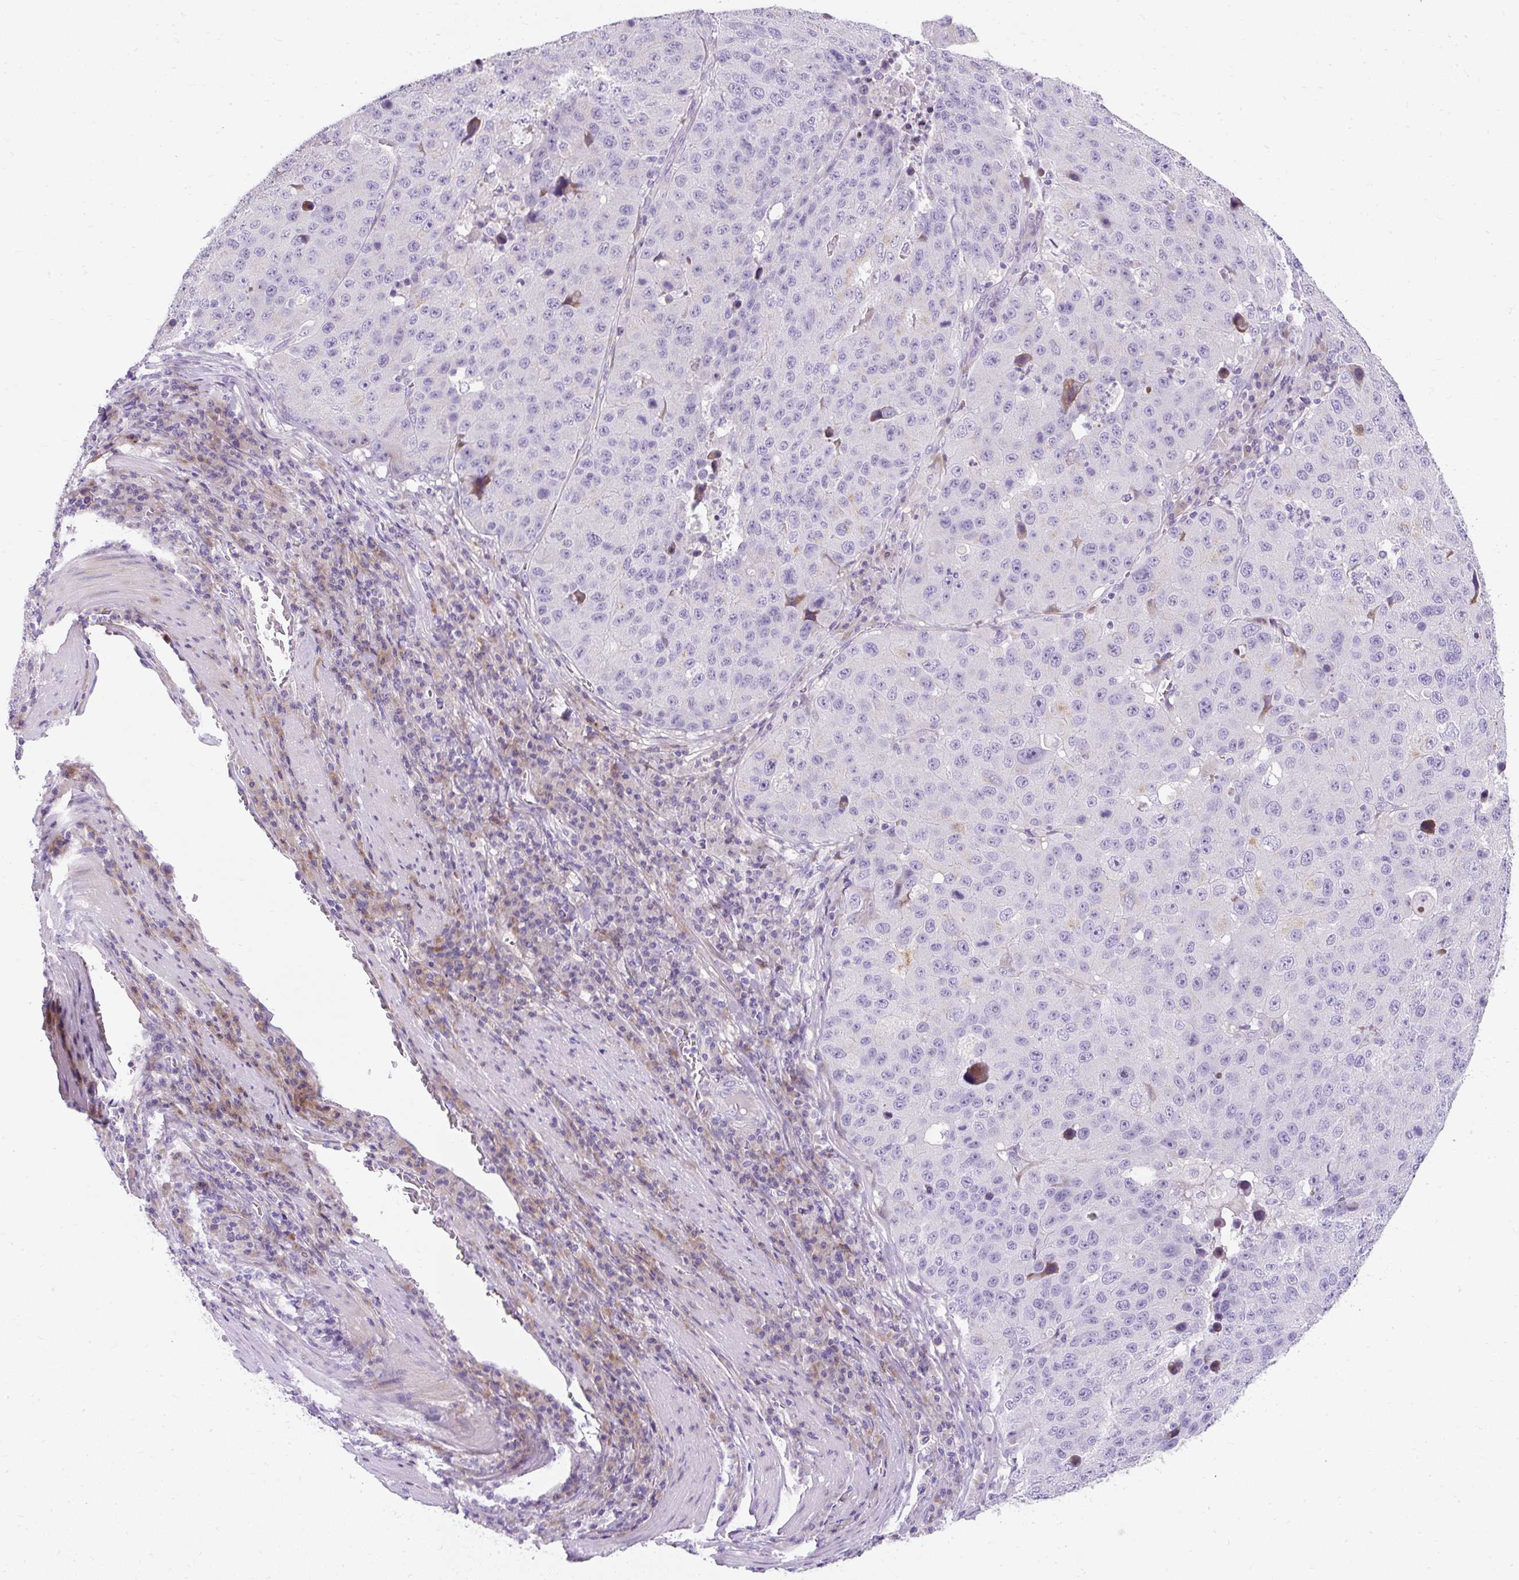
{"staining": {"intensity": "negative", "quantity": "none", "location": "none"}, "tissue": "stomach cancer", "cell_type": "Tumor cells", "image_type": "cancer", "snomed": [{"axis": "morphology", "description": "Adenocarcinoma, NOS"}, {"axis": "topography", "description": "Stomach"}], "caption": "Tumor cells are negative for protein expression in human adenocarcinoma (stomach).", "gene": "DTX4", "patient": {"sex": "male", "age": 71}}